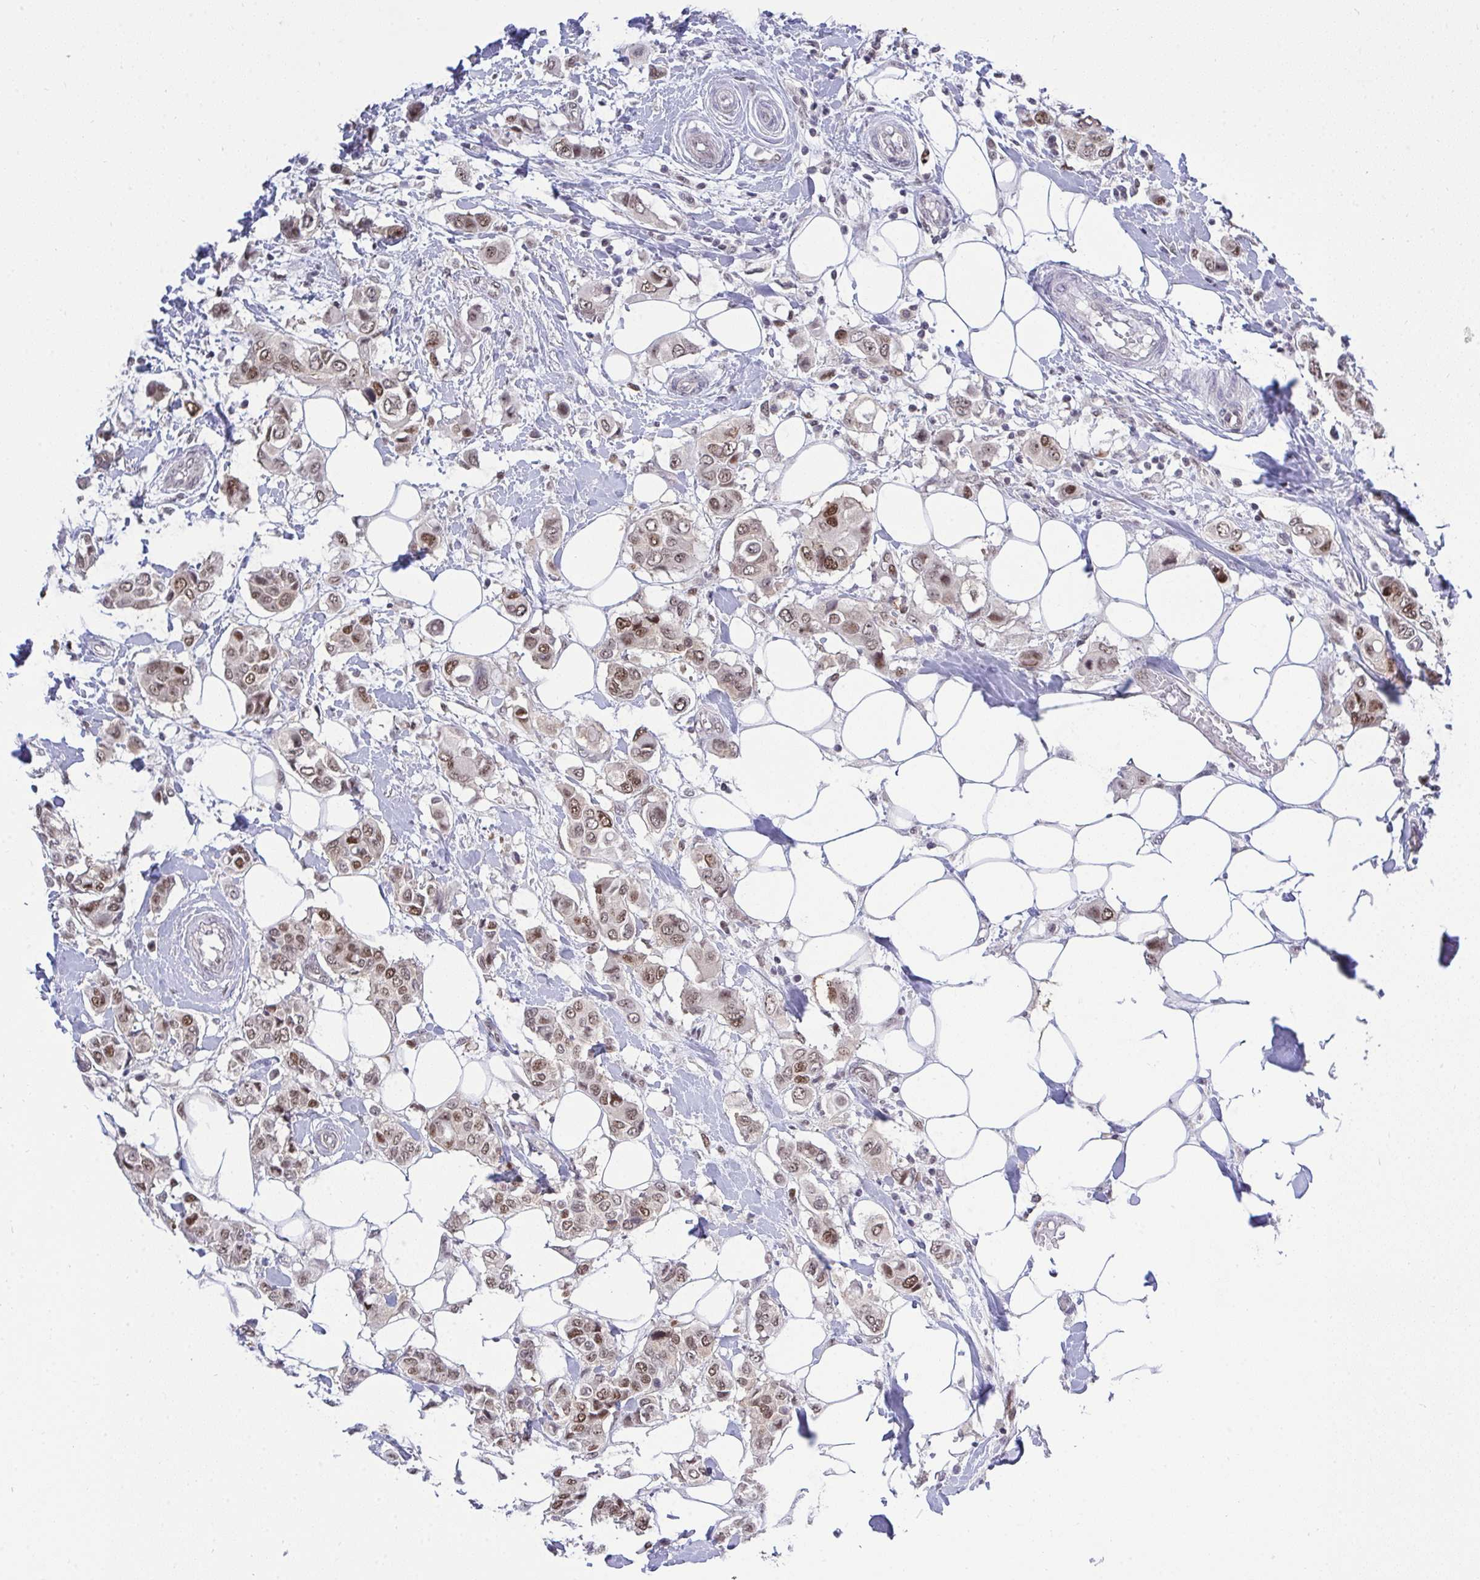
{"staining": {"intensity": "moderate", "quantity": ">75%", "location": "nuclear"}, "tissue": "breast cancer", "cell_type": "Tumor cells", "image_type": "cancer", "snomed": [{"axis": "morphology", "description": "Lobular carcinoma"}, {"axis": "topography", "description": "Breast"}], "caption": "Protein expression by IHC demonstrates moderate nuclear expression in about >75% of tumor cells in breast cancer (lobular carcinoma).", "gene": "RFC4", "patient": {"sex": "female", "age": 51}}